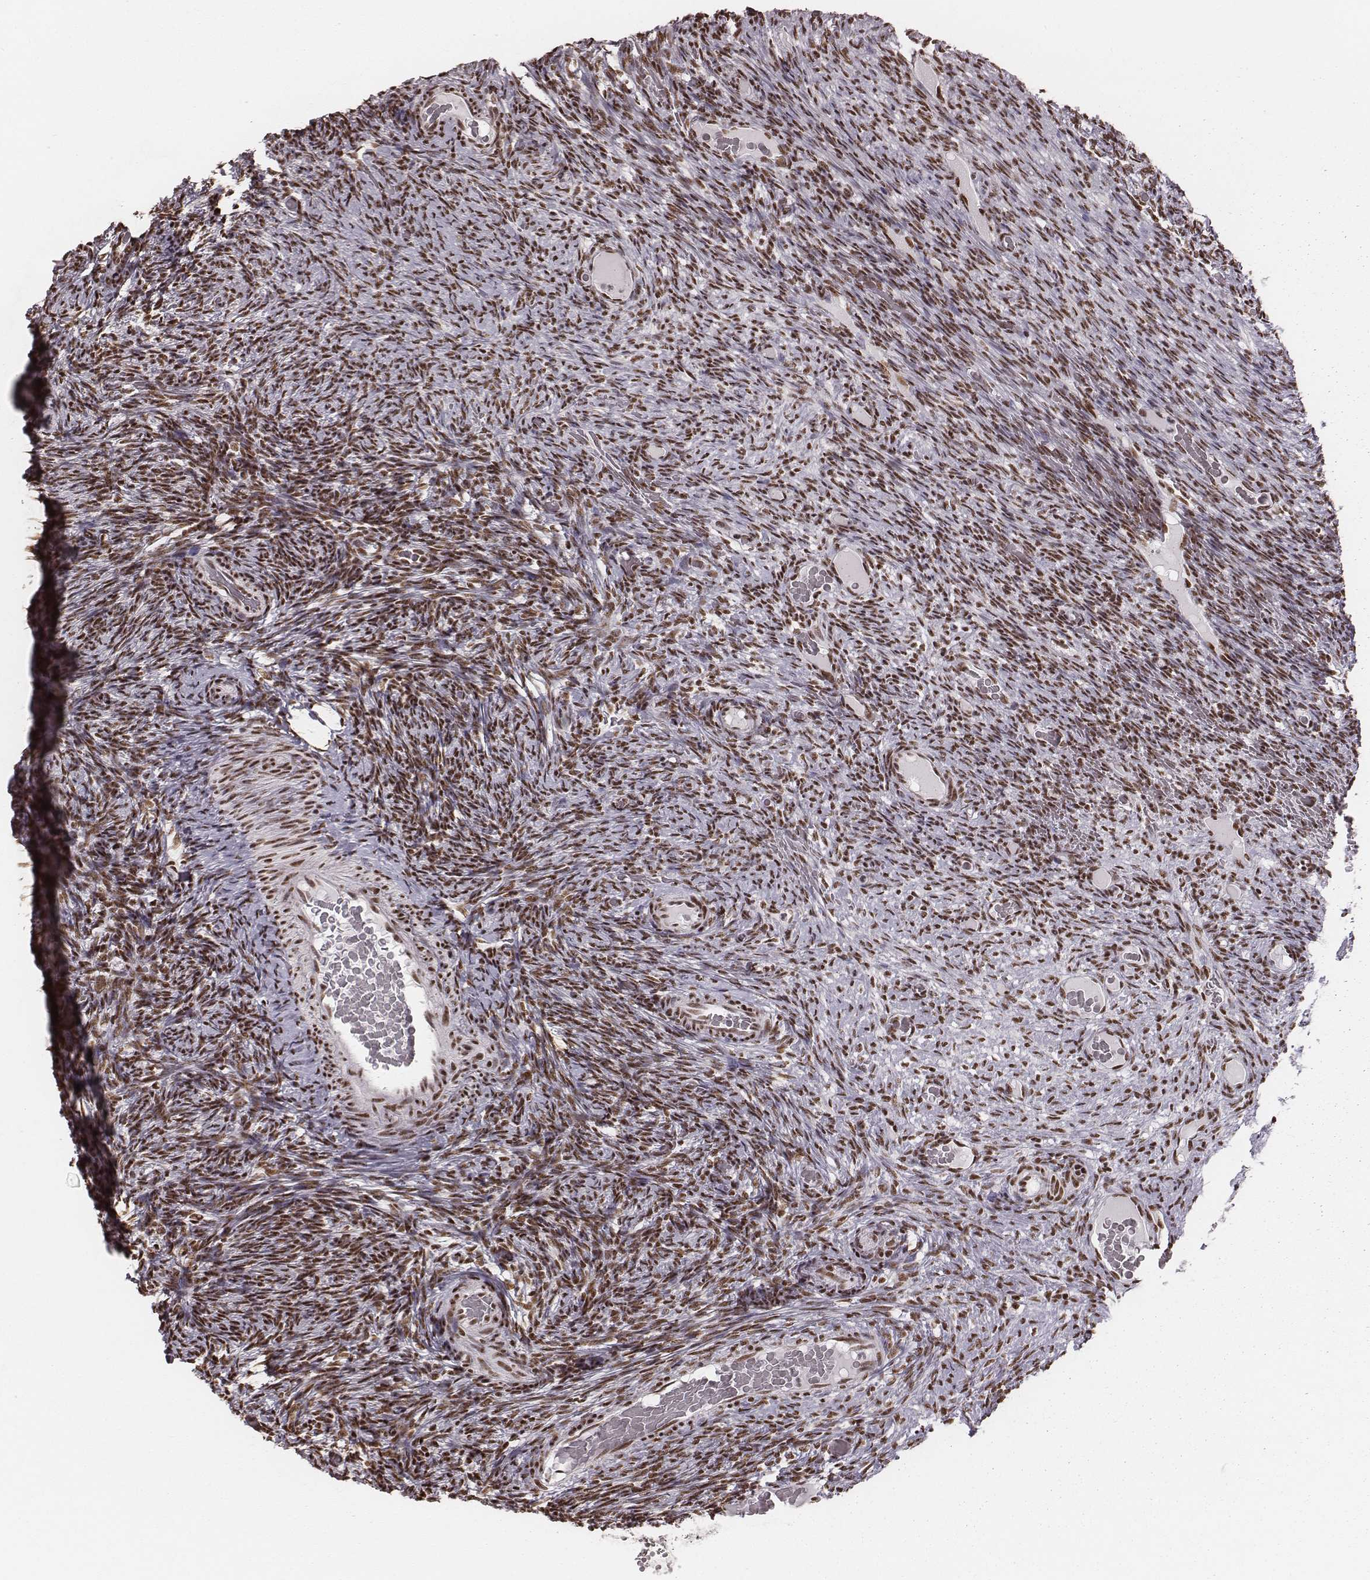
{"staining": {"intensity": "moderate", "quantity": ">75%", "location": "nuclear"}, "tissue": "ovary", "cell_type": "Ovarian stroma cells", "image_type": "normal", "snomed": [{"axis": "morphology", "description": "Normal tissue, NOS"}, {"axis": "topography", "description": "Ovary"}], "caption": "Immunohistochemical staining of benign ovary demonstrates >75% levels of moderate nuclear protein positivity in approximately >75% of ovarian stroma cells.", "gene": "LUC7L", "patient": {"sex": "female", "age": 34}}